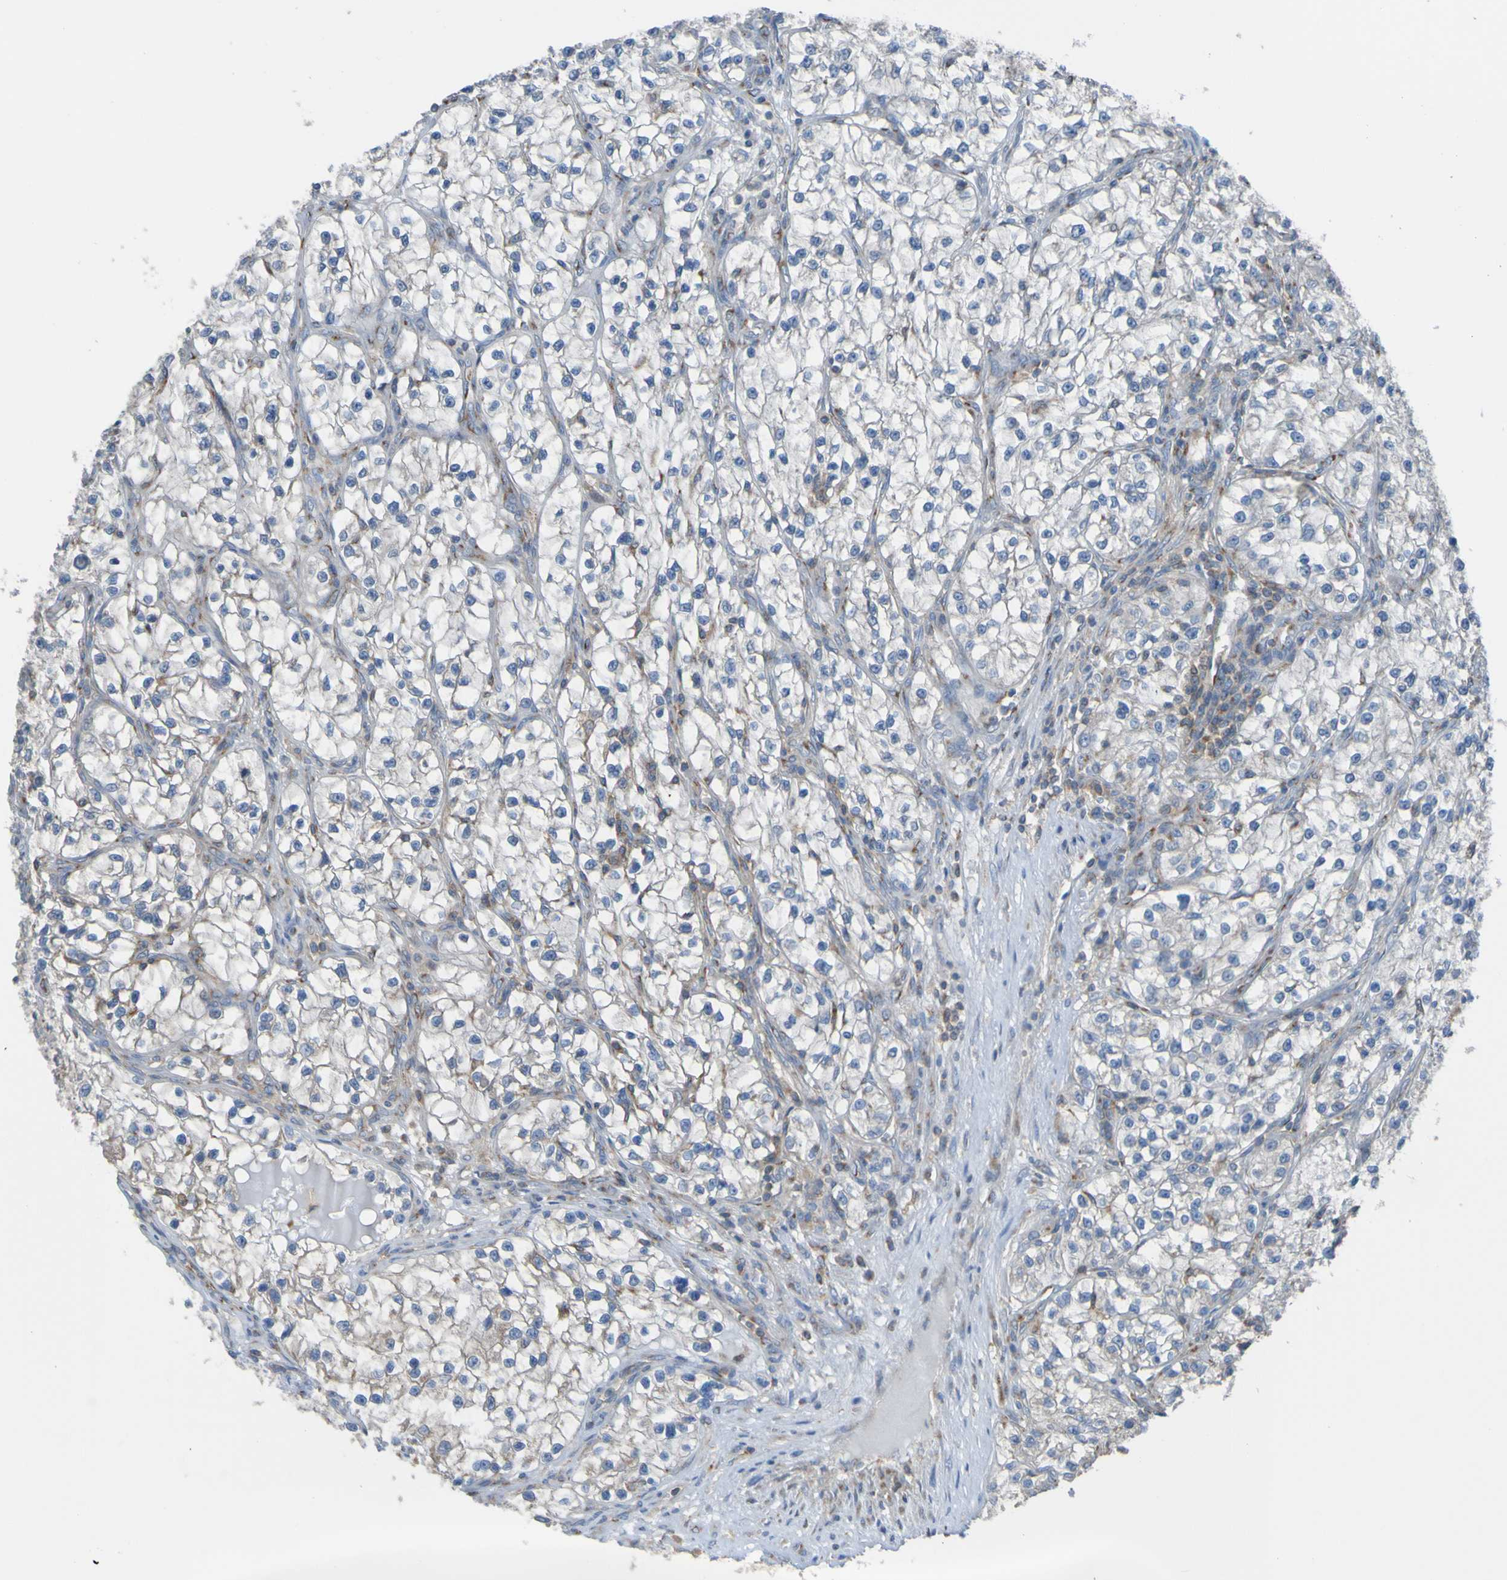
{"staining": {"intensity": "moderate", "quantity": "<25%", "location": "cytoplasmic/membranous"}, "tissue": "renal cancer", "cell_type": "Tumor cells", "image_type": "cancer", "snomed": [{"axis": "morphology", "description": "Adenocarcinoma, NOS"}, {"axis": "topography", "description": "Kidney"}], "caption": "Immunohistochemistry (IHC) photomicrograph of neoplastic tissue: human renal cancer (adenocarcinoma) stained using IHC reveals low levels of moderate protein expression localized specifically in the cytoplasmic/membranous of tumor cells, appearing as a cytoplasmic/membranous brown color.", "gene": "MINAR1", "patient": {"sex": "female", "age": 57}}